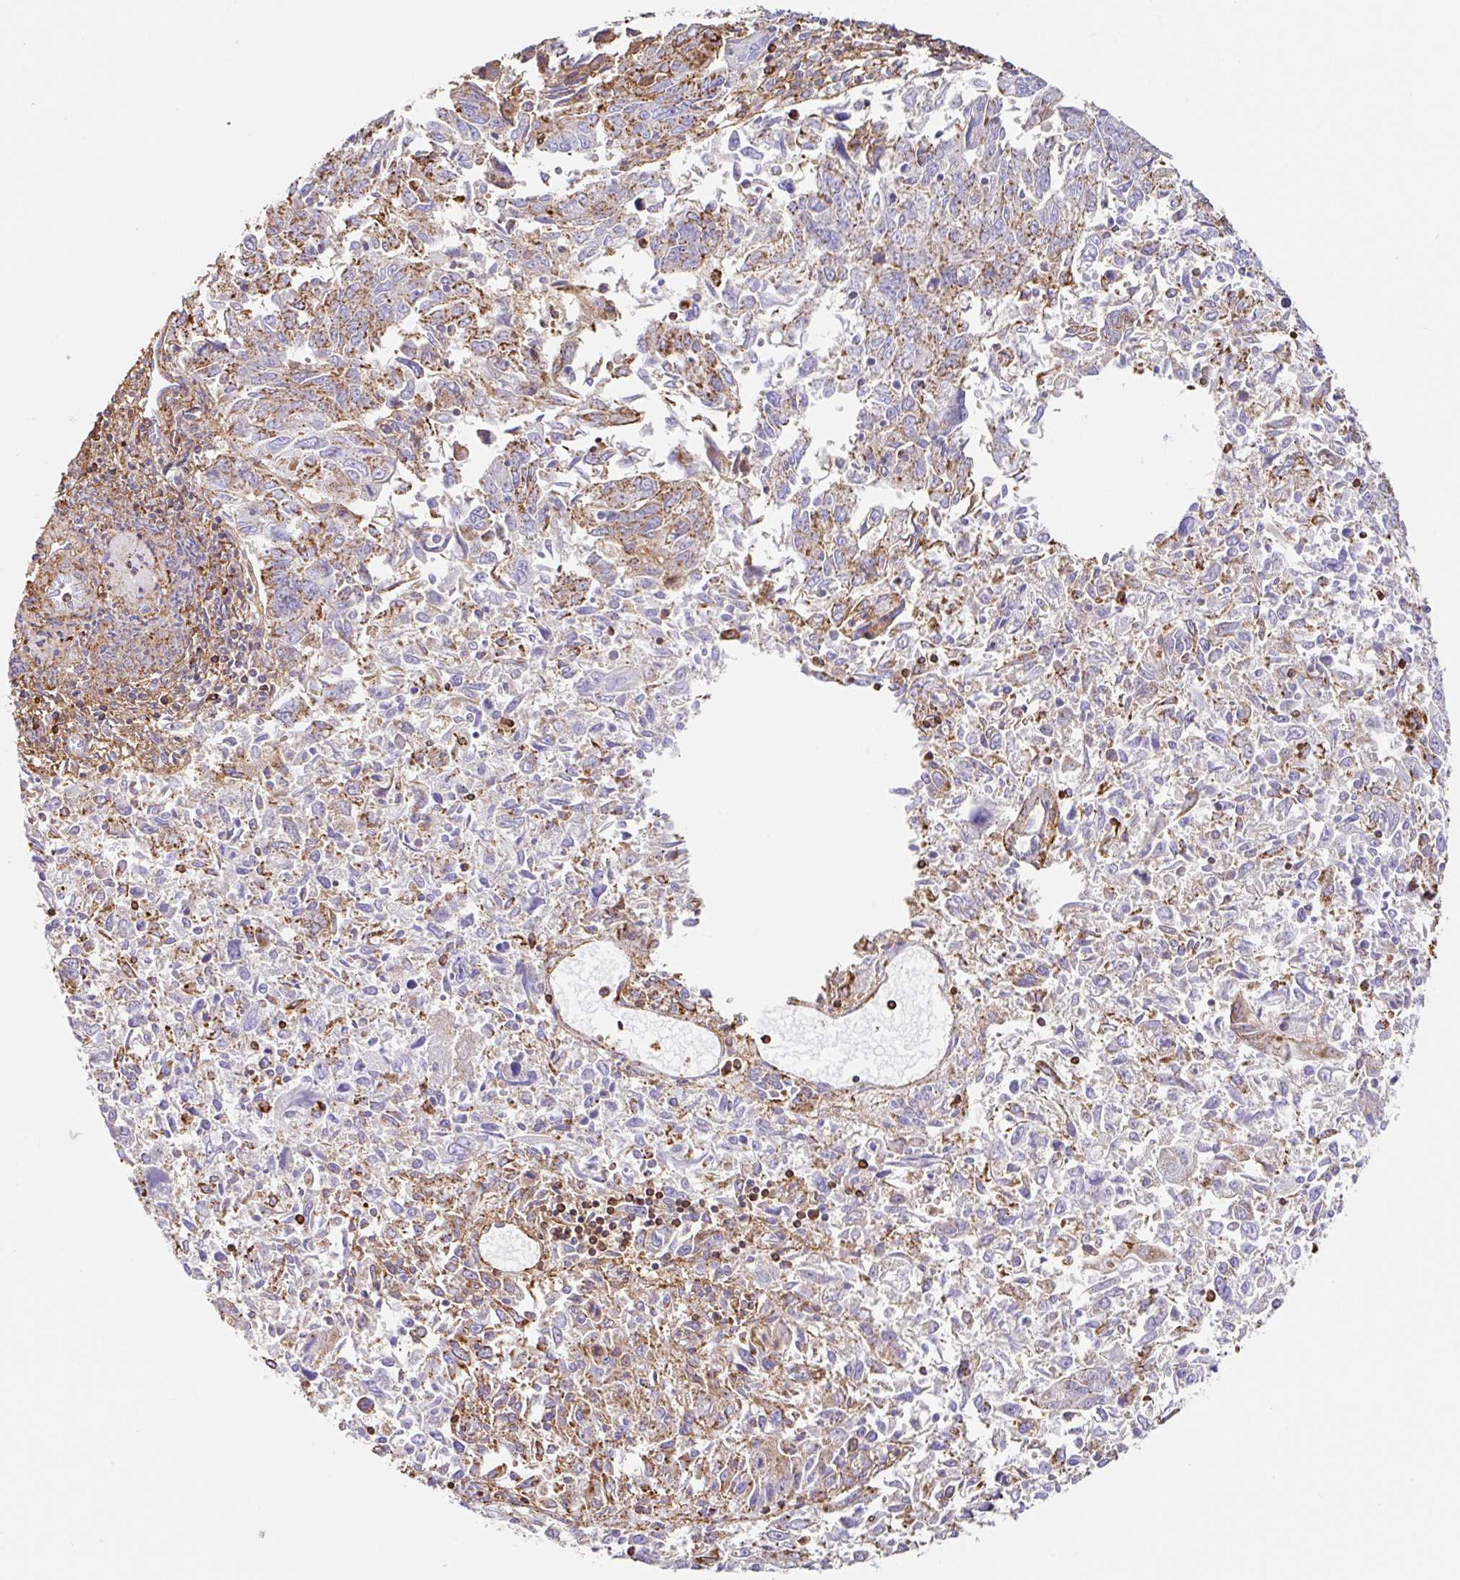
{"staining": {"intensity": "moderate", "quantity": "25%-75%", "location": "cytoplasmic/membranous"}, "tissue": "endometrial cancer", "cell_type": "Tumor cells", "image_type": "cancer", "snomed": [{"axis": "morphology", "description": "Adenocarcinoma, NOS"}, {"axis": "topography", "description": "Endometrium"}], "caption": "Endometrial cancer stained with a brown dye displays moderate cytoplasmic/membranous positive staining in approximately 25%-75% of tumor cells.", "gene": "MTTP", "patient": {"sex": "female", "age": 42}}